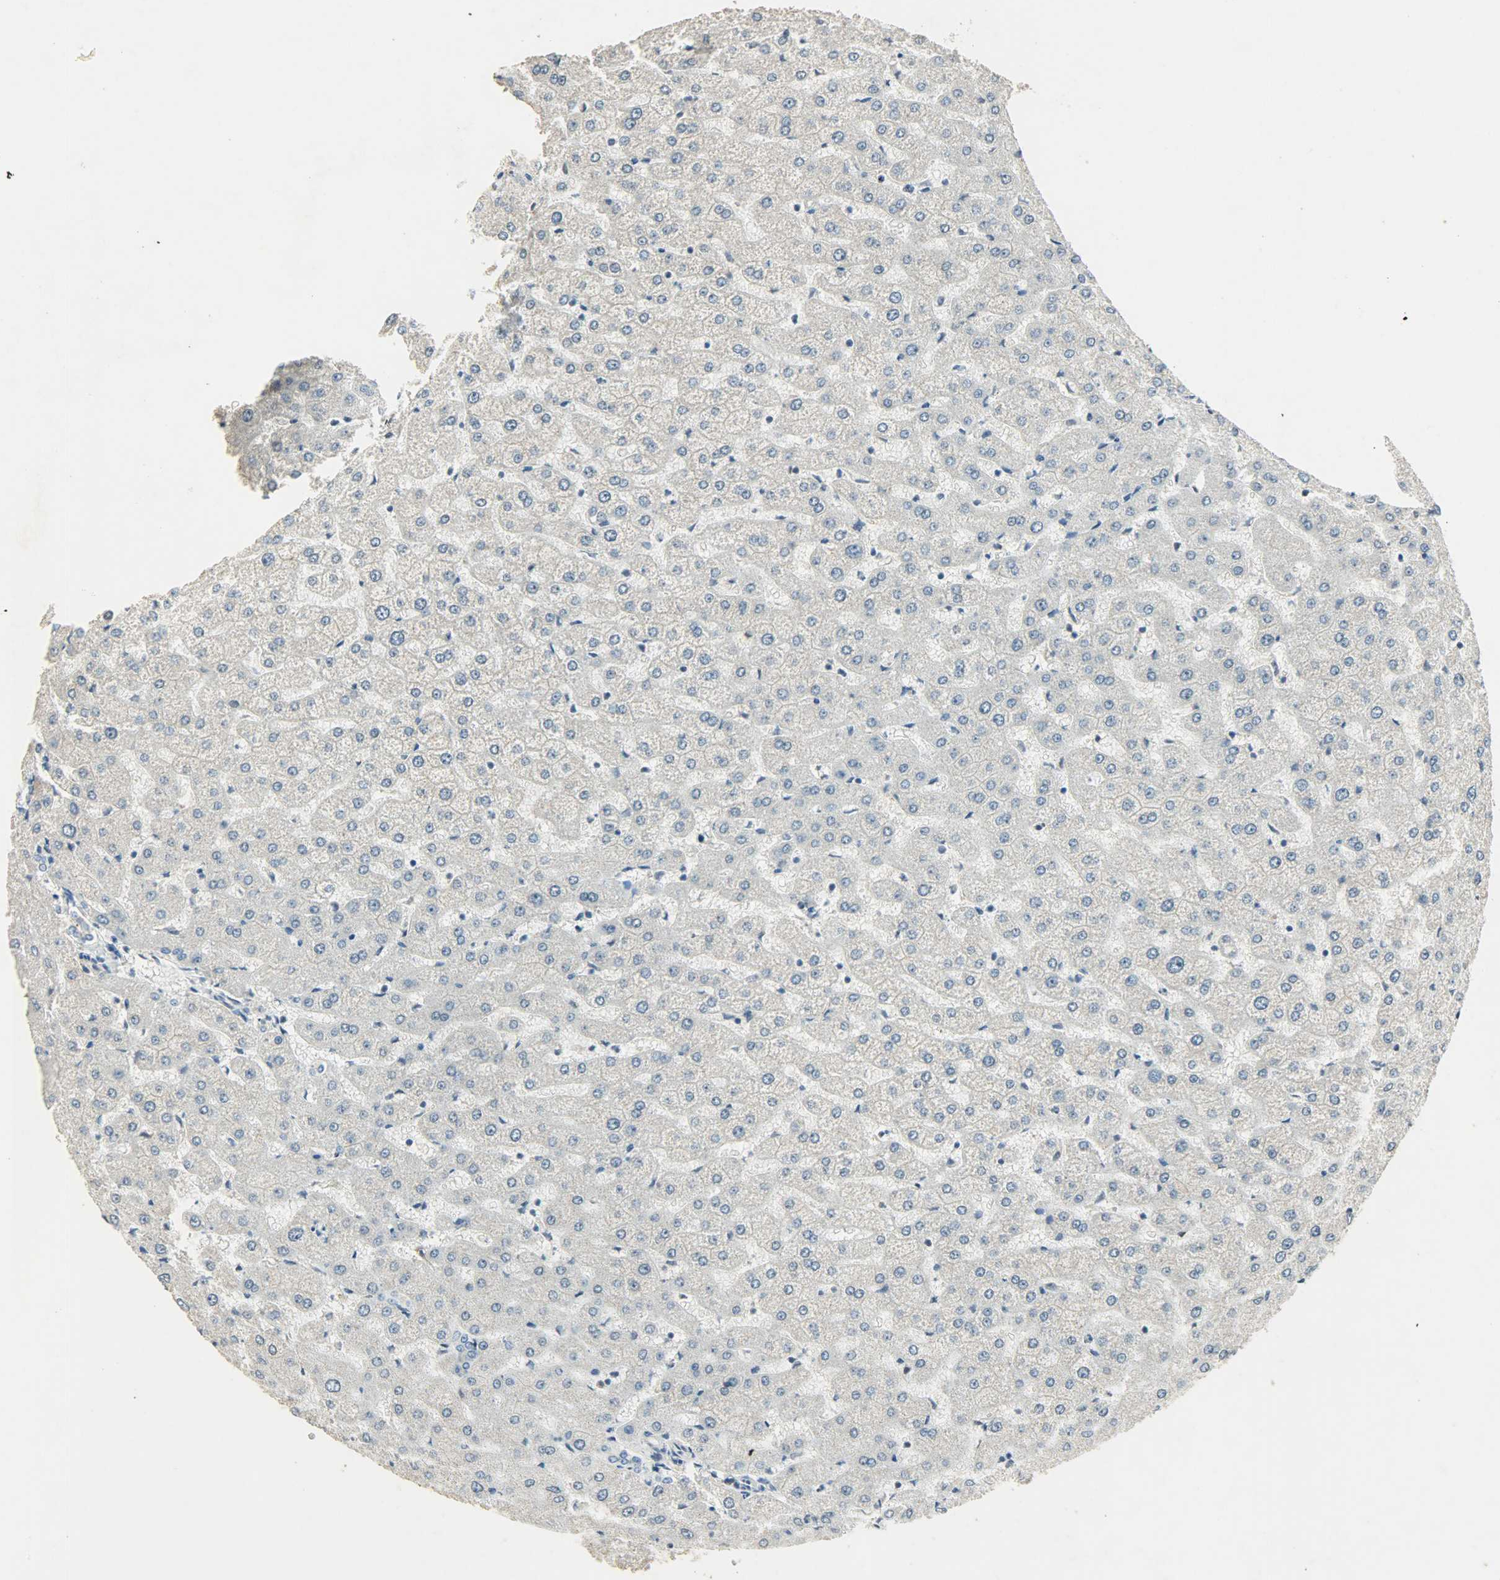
{"staining": {"intensity": "negative", "quantity": "none", "location": "none"}, "tissue": "liver", "cell_type": "Cholangiocytes", "image_type": "normal", "snomed": [{"axis": "morphology", "description": "Normal tissue, NOS"}, {"axis": "morphology", "description": "Fibrosis, NOS"}, {"axis": "topography", "description": "Liver"}], "caption": "IHC photomicrograph of unremarkable liver: human liver stained with DAB displays no significant protein expression in cholangiocytes.", "gene": "AURKB", "patient": {"sex": "female", "age": 29}}